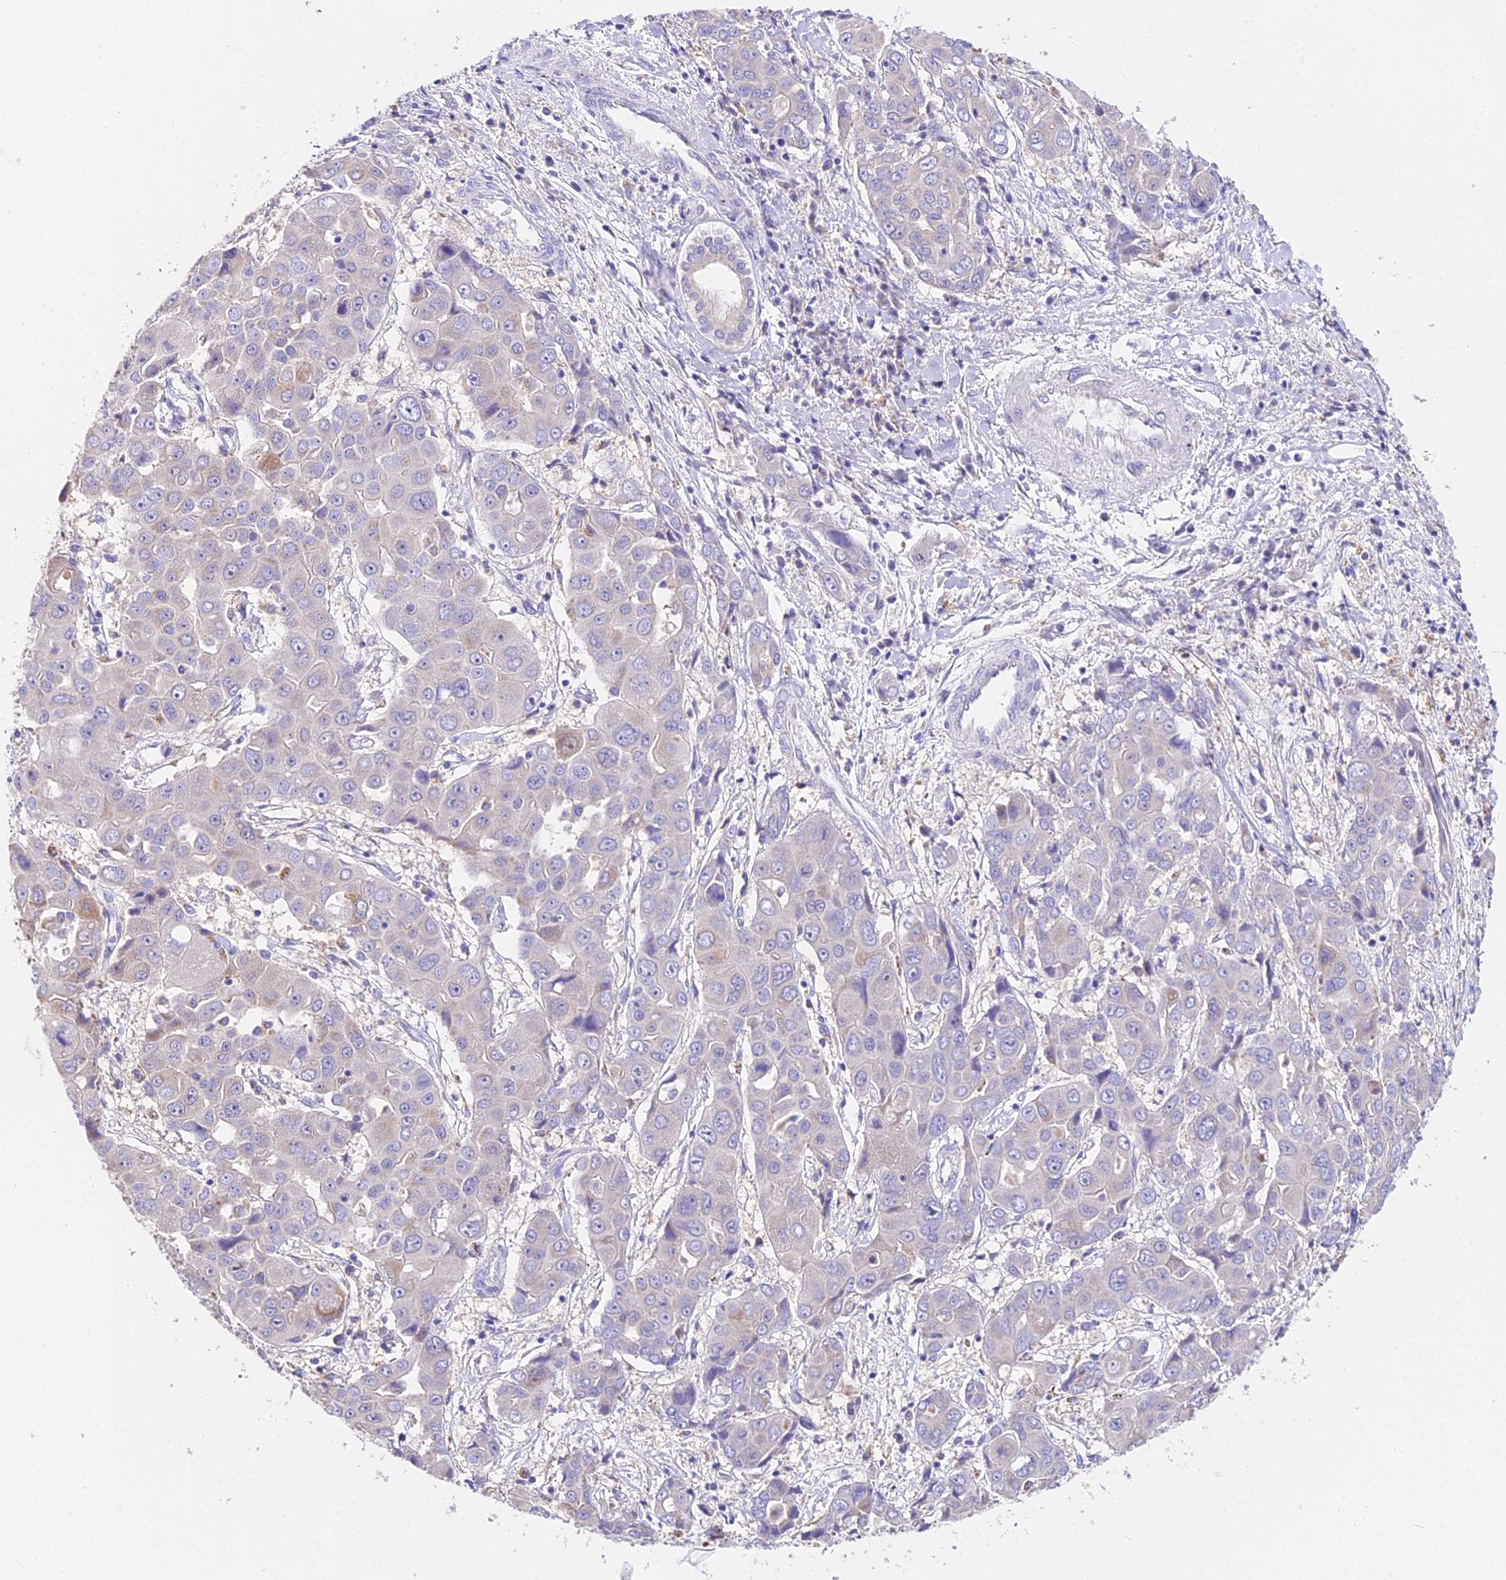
{"staining": {"intensity": "weak", "quantity": "<25%", "location": "cytoplasmic/membranous"}, "tissue": "liver cancer", "cell_type": "Tumor cells", "image_type": "cancer", "snomed": [{"axis": "morphology", "description": "Cholangiocarcinoma"}, {"axis": "topography", "description": "Liver"}], "caption": "Liver cancer stained for a protein using immunohistochemistry demonstrates no staining tumor cells.", "gene": "LYPD6", "patient": {"sex": "male", "age": 67}}